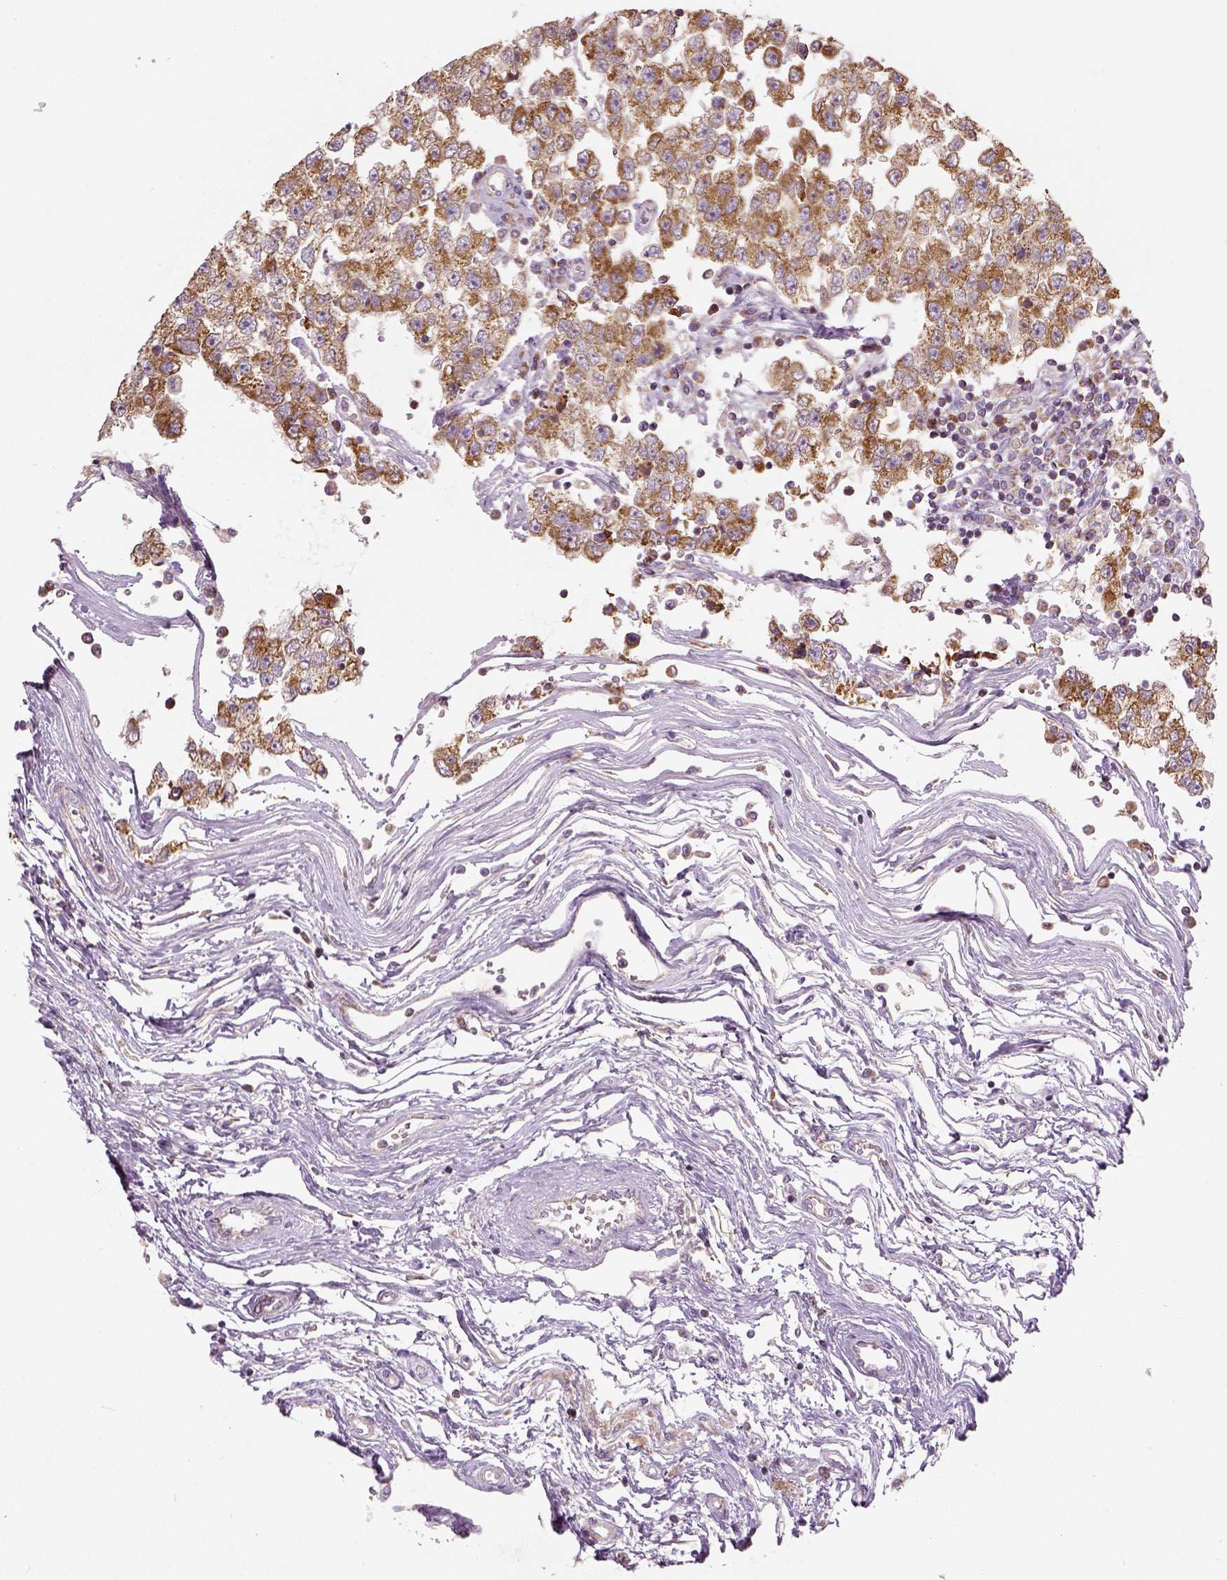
{"staining": {"intensity": "moderate", "quantity": ">75%", "location": "cytoplasmic/membranous"}, "tissue": "testis cancer", "cell_type": "Tumor cells", "image_type": "cancer", "snomed": [{"axis": "morphology", "description": "Seminoma, NOS"}, {"axis": "topography", "description": "Testis"}], "caption": "Immunohistochemical staining of testis cancer shows moderate cytoplasmic/membranous protein positivity in approximately >75% of tumor cells.", "gene": "PGAM5", "patient": {"sex": "male", "age": 34}}